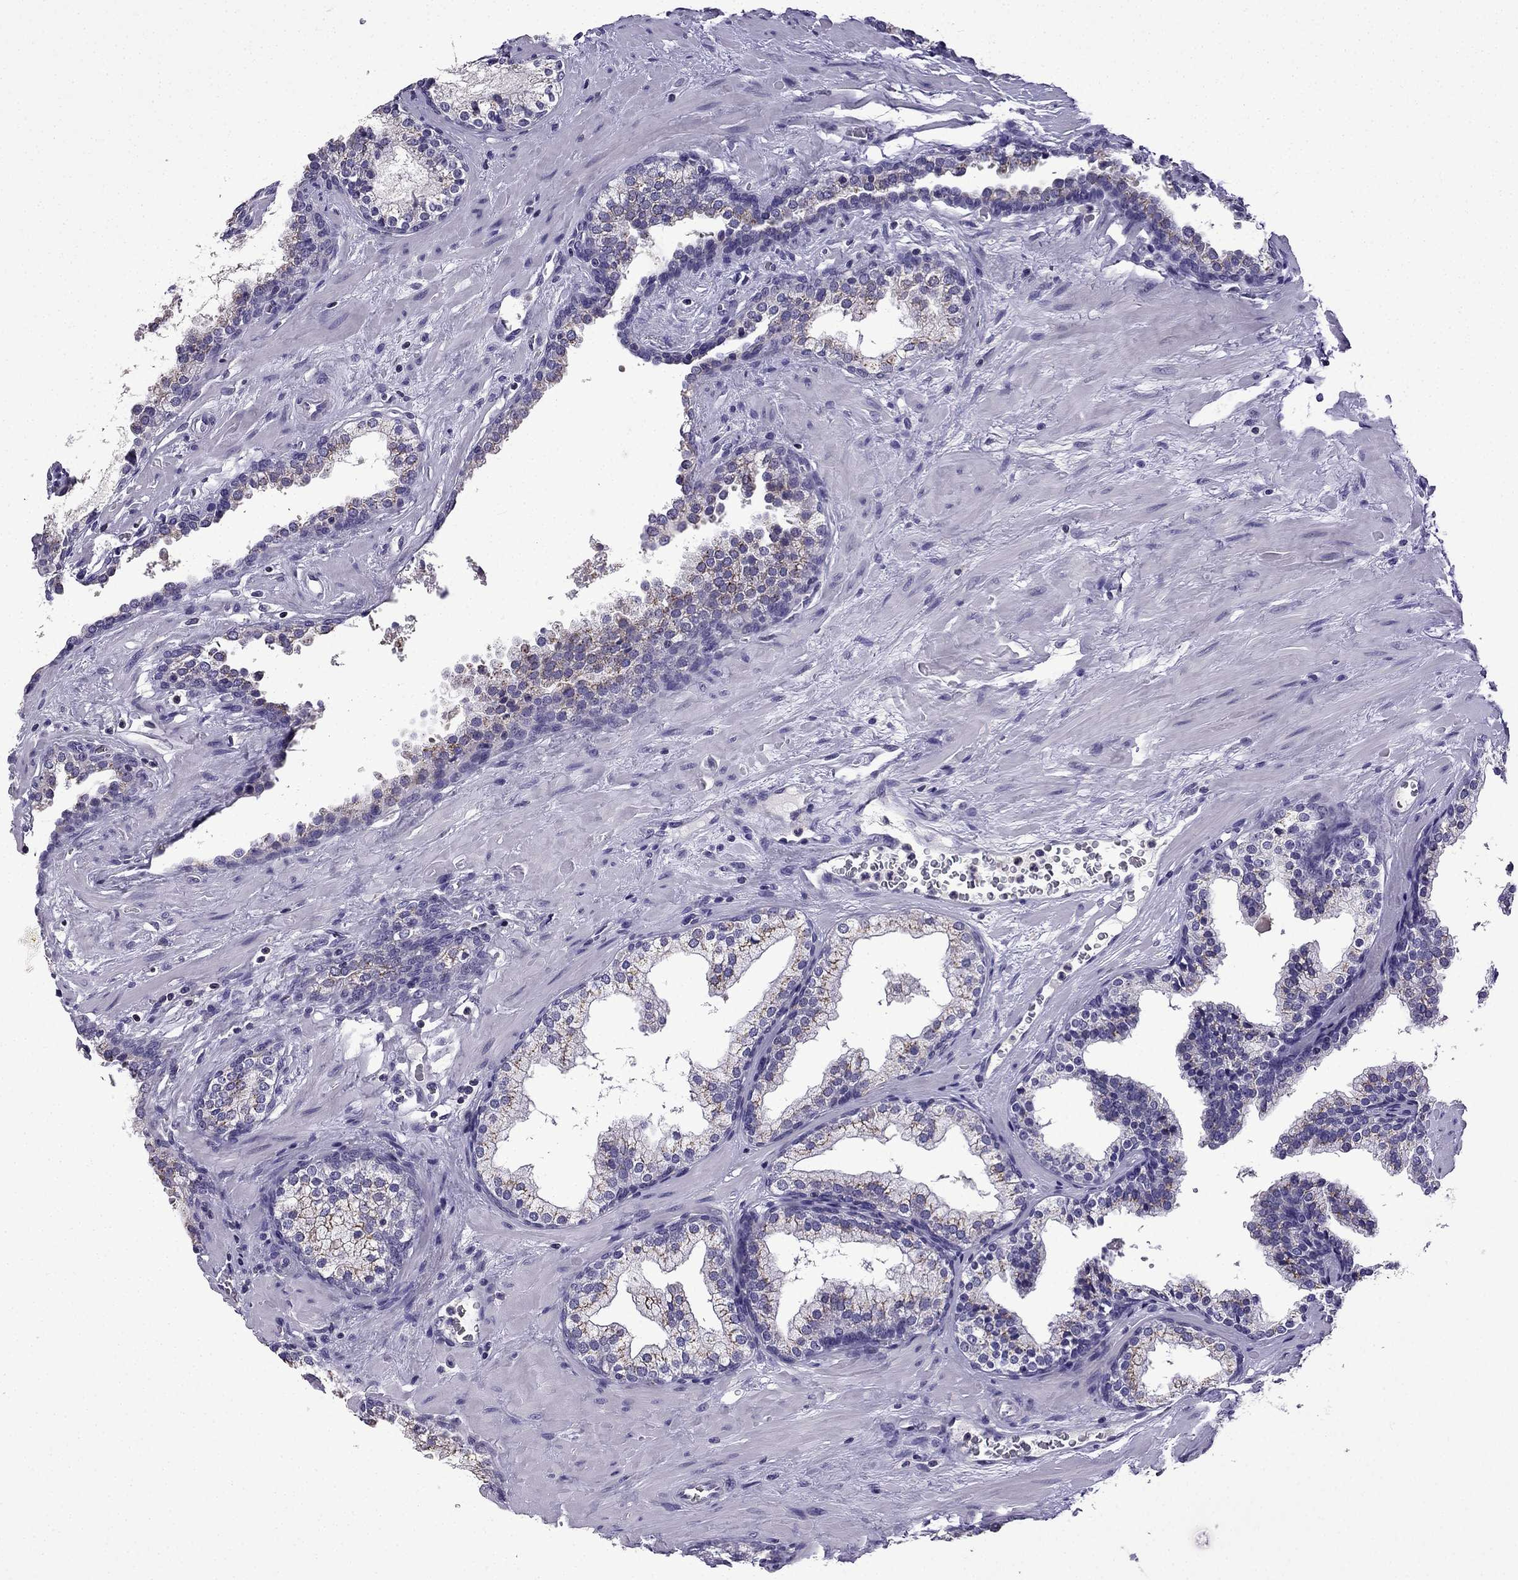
{"staining": {"intensity": "moderate", "quantity": "<25%", "location": "cytoplasmic/membranous"}, "tissue": "prostate cancer", "cell_type": "Tumor cells", "image_type": "cancer", "snomed": [{"axis": "morphology", "description": "Adenocarcinoma, NOS"}, {"axis": "topography", "description": "Prostate"}], "caption": "A high-resolution micrograph shows immunohistochemistry staining of adenocarcinoma (prostate), which exhibits moderate cytoplasmic/membranous positivity in approximately <25% of tumor cells.", "gene": "TTN", "patient": {"sex": "male", "age": 66}}